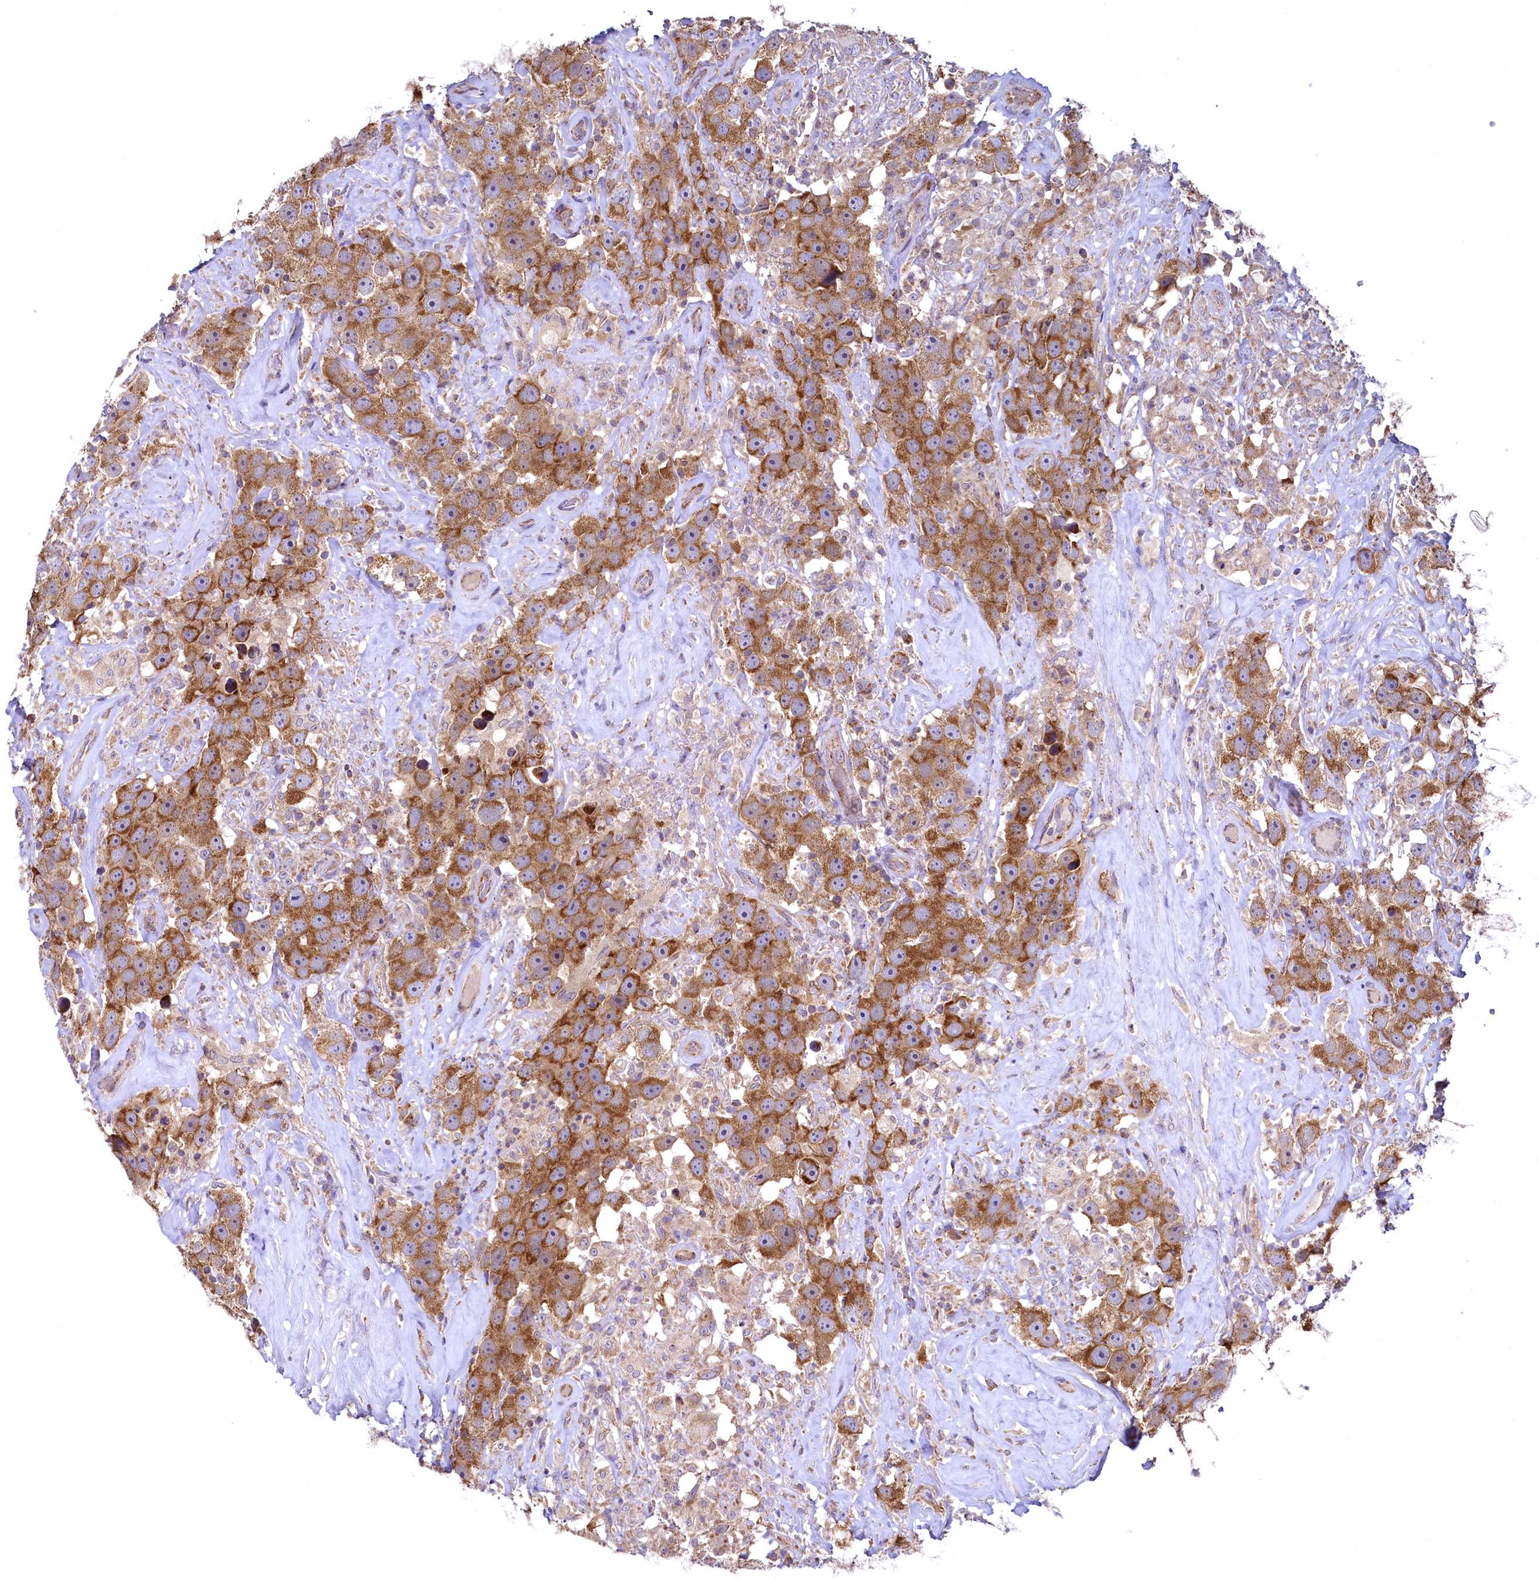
{"staining": {"intensity": "moderate", "quantity": ">75%", "location": "cytoplasmic/membranous"}, "tissue": "testis cancer", "cell_type": "Tumor cells", "image_type": "cancer", "snomed": [{"axis": "morphology", "description": "Seminoma, NOS"}, {"axis": "topography", "description": "Testis"}], "caption": "High-magnification brightfield microscopy of seminoma (testis) stained with DAB (brown) and counterstained with hematoxylin (blue). tumor cells exhibit moderate cytoplasmic/membranous positivity is present in approximately>75% of cells.", "gene": "MRPL57", "patient": {"sex": "male", "age": 49}}